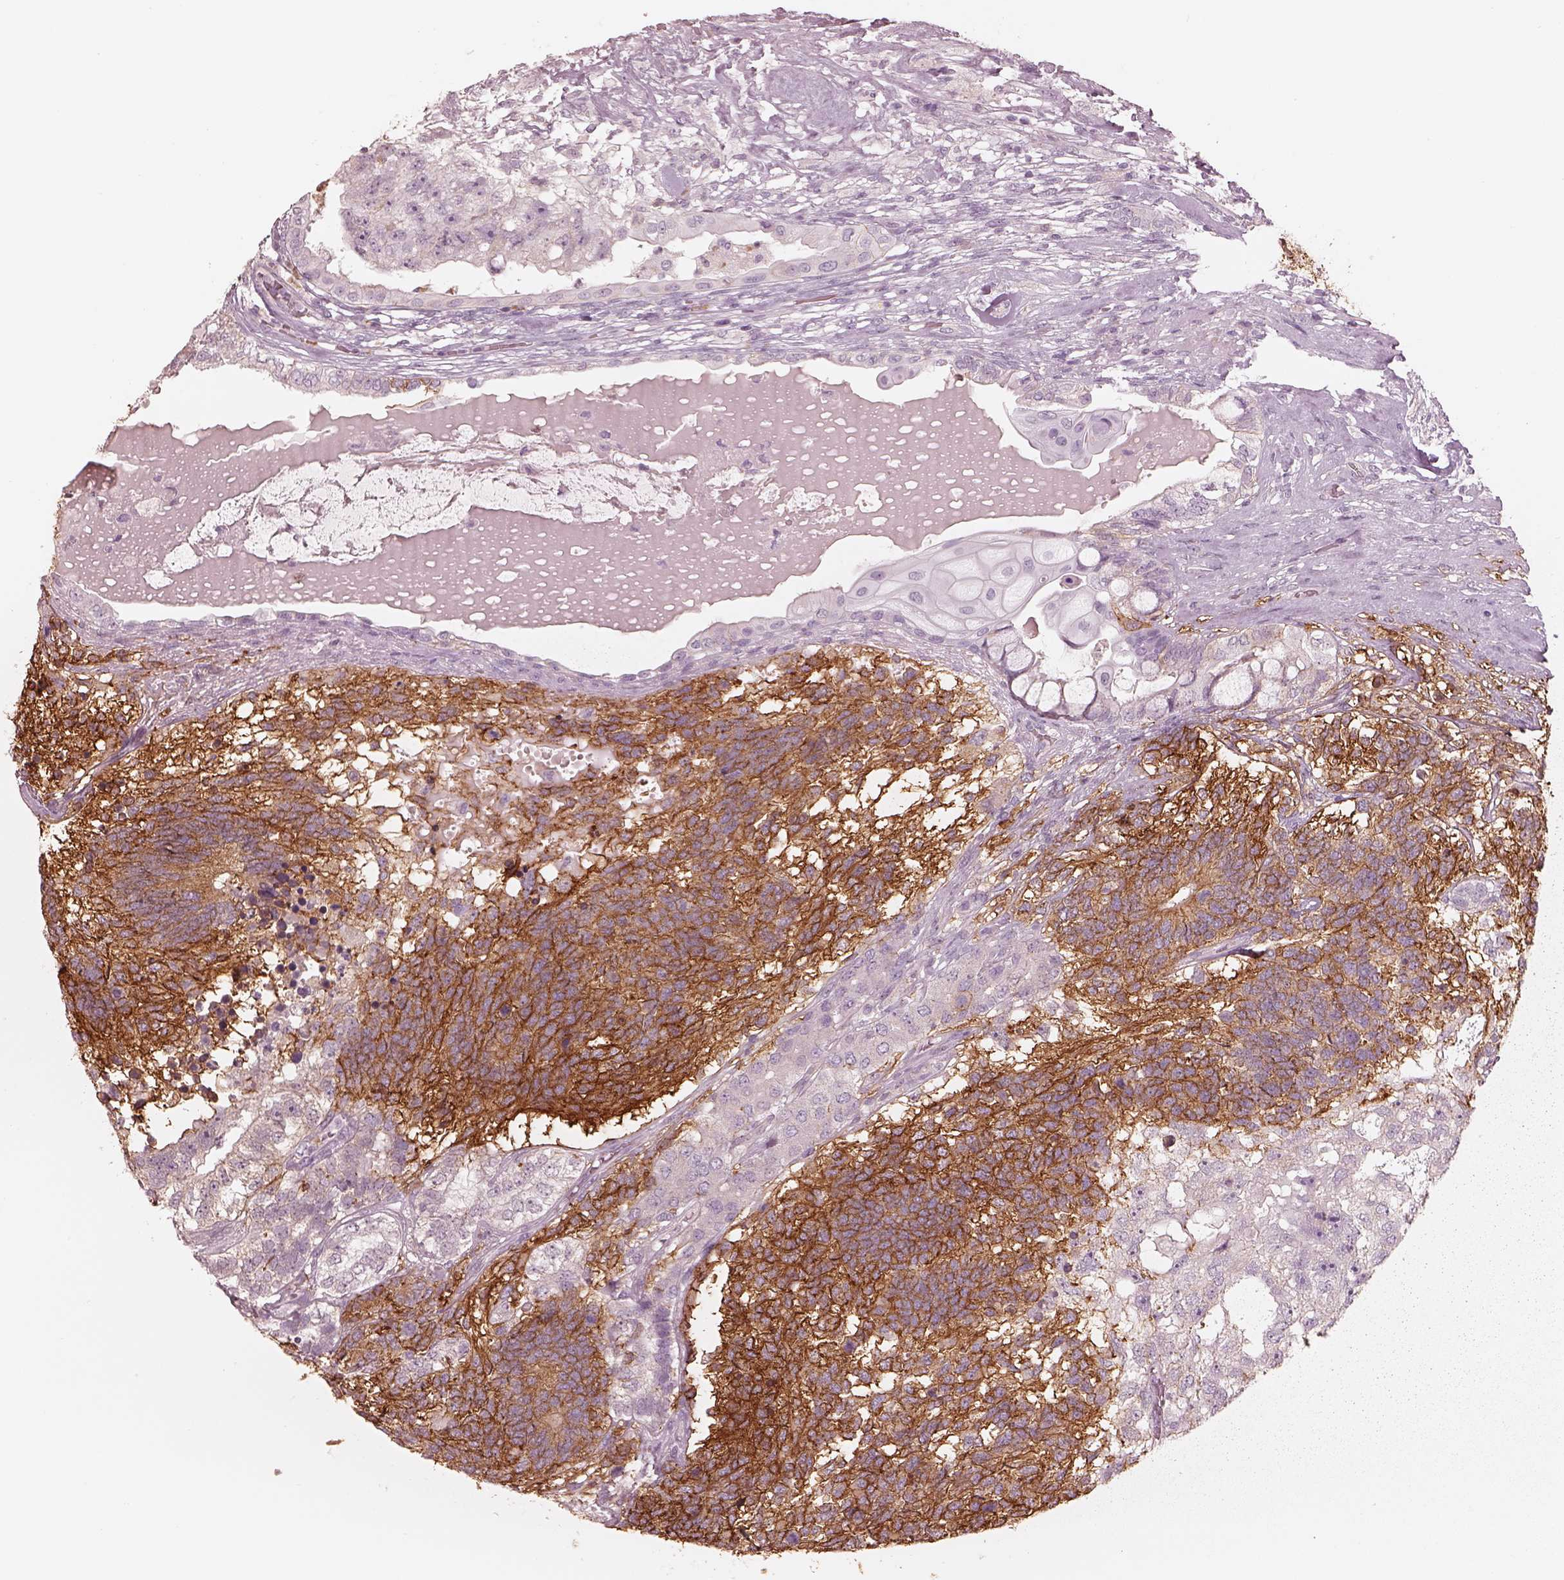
{"staining": {"intensity": "strong", "quantity": "25%-75%", "location": "cytoplasmic/membranous"}, "tissue": "testis cancer", "cell_type": "Tumor cells", "image_type": "cancer", "snomed": [{"axis": "morphology", "description": "Seminoma, NOS"}, {"axis": "morphology", "description": "Carcinoma, Embryonal, NOS"}, {"axis": "topography", "description": "Testis"}], "caption": "Protein expression analysis of human testis cancer (seminoma) reveals strong cytoplasmic/membranous expression in approximately 25%-75% of tumor cells.", "gene": "GPRIN1", "patient": {"sex": "male", "age": 41}}